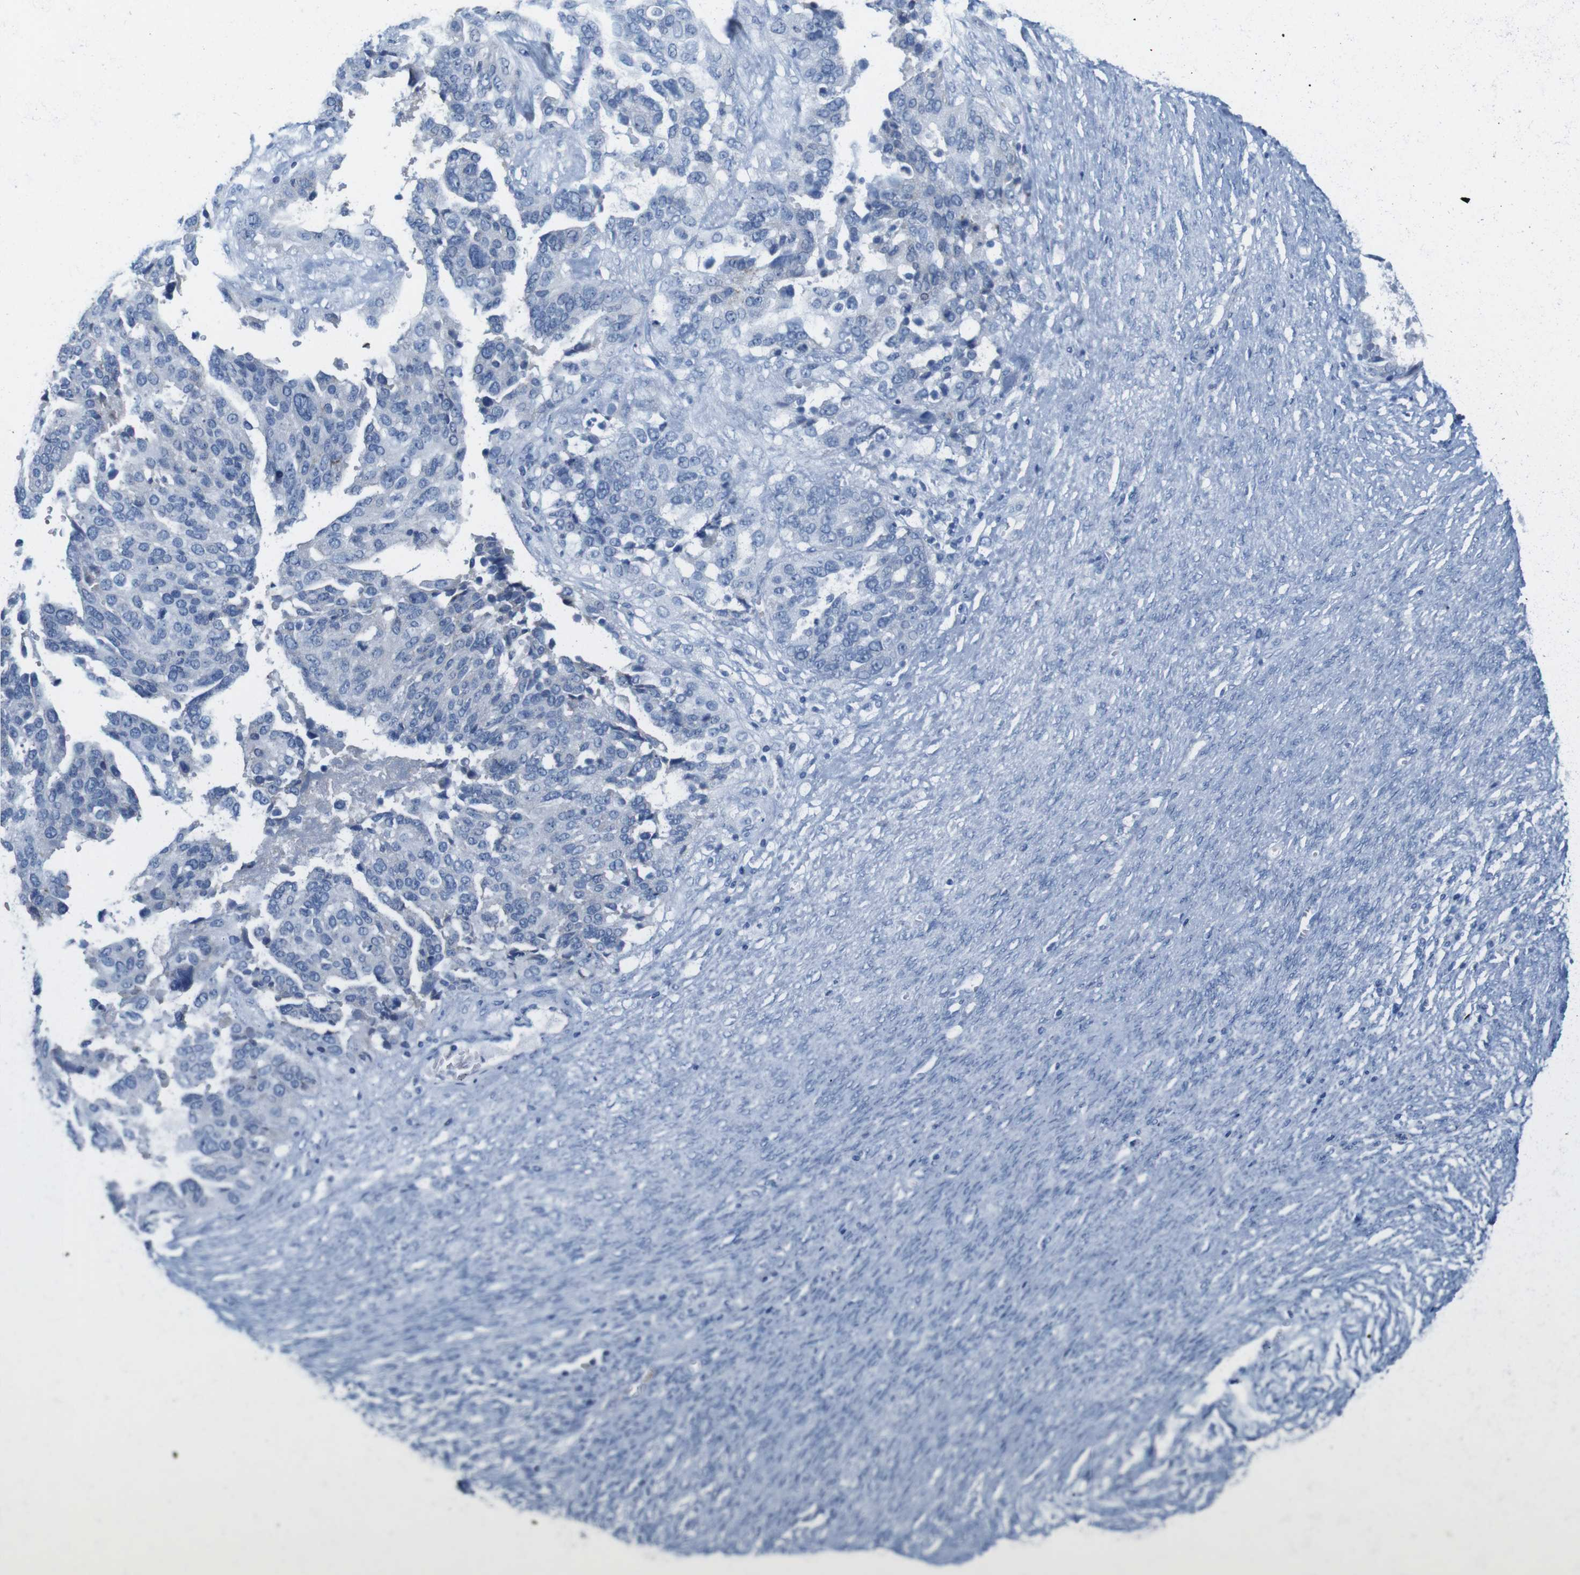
{"staining": {"intensity": "negative", "quantity": "none", "location": "none"}, "tissue": "ovarian cancer", "cell_type": "Tumor cells", "image_type": "cancer", "snomed": [{"axis": "morphology", "description": "Cystadenocarcinoma, serous, NOS"}, {"axis": "topography", "description": "Ovary"}], "caption": "High power microscopy photomicrograph of an immunohistochemistry photomicrograph of ovarian cancer (serous cystadenocarcinoma), revealing no significant staining in tumor cells.", "gene": "IGSF8", "patient": {"sex": "female", "age": 44}}